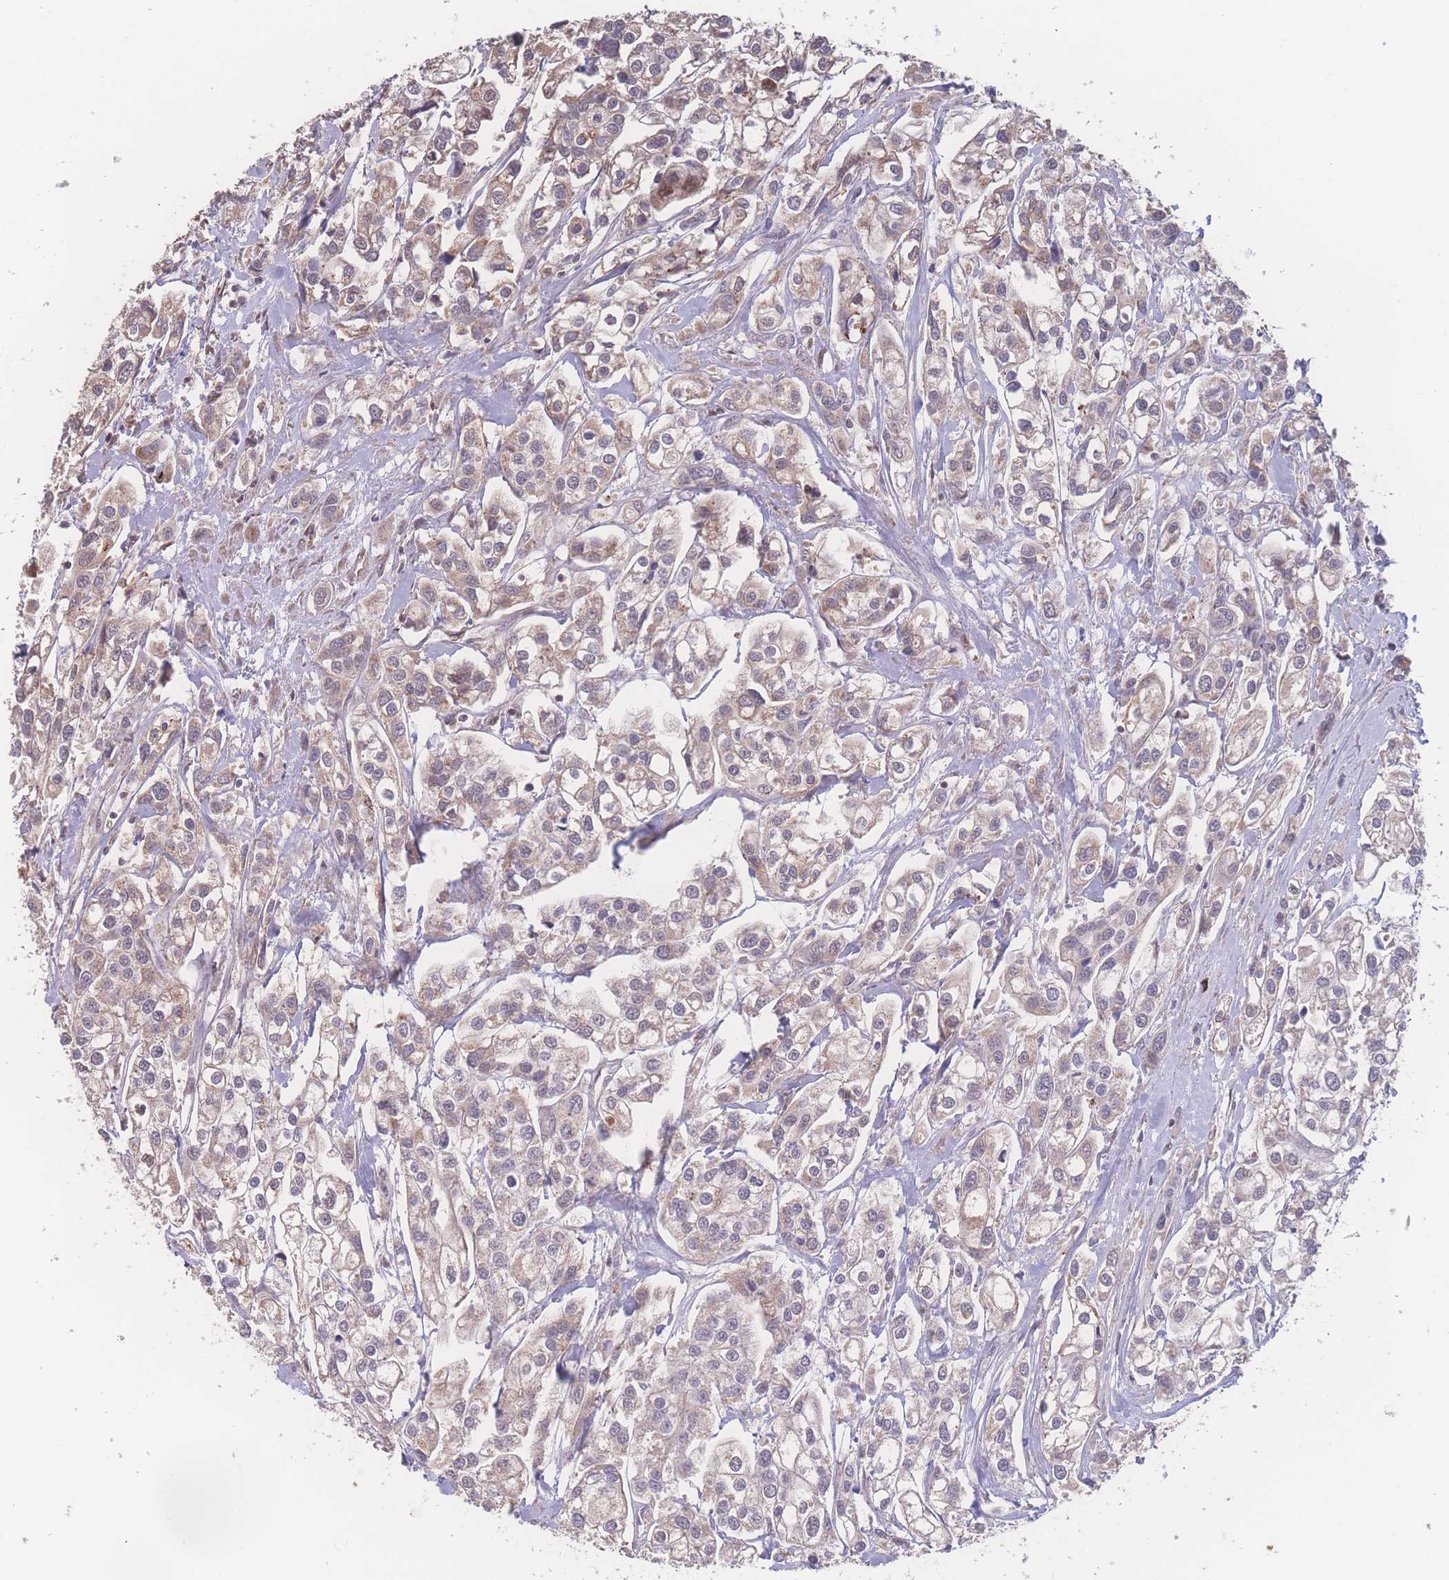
{"staining": {"intensity": "moderate", "quantity": "25%-75%", "location": "cytoplasmic/membranous"}, "tissue": "urothelial cancer", "cell_type": "Tumor cells", "image_type": "cancer", "snomed": [{"axis": "morphology", "description": "Urothelial carcinoma, High grade"}, {"axis": "topography", "description": "Urinary bladder"}], "caption": "High-grade urothelial carcinoma stained for a protein (brown) reveals moderate cytoplasmic/membranous positive staining in approximately 25%-75% of tumor cells.", "gene": "SGSM3", "patient": {"sex": "male", "age": 67}}